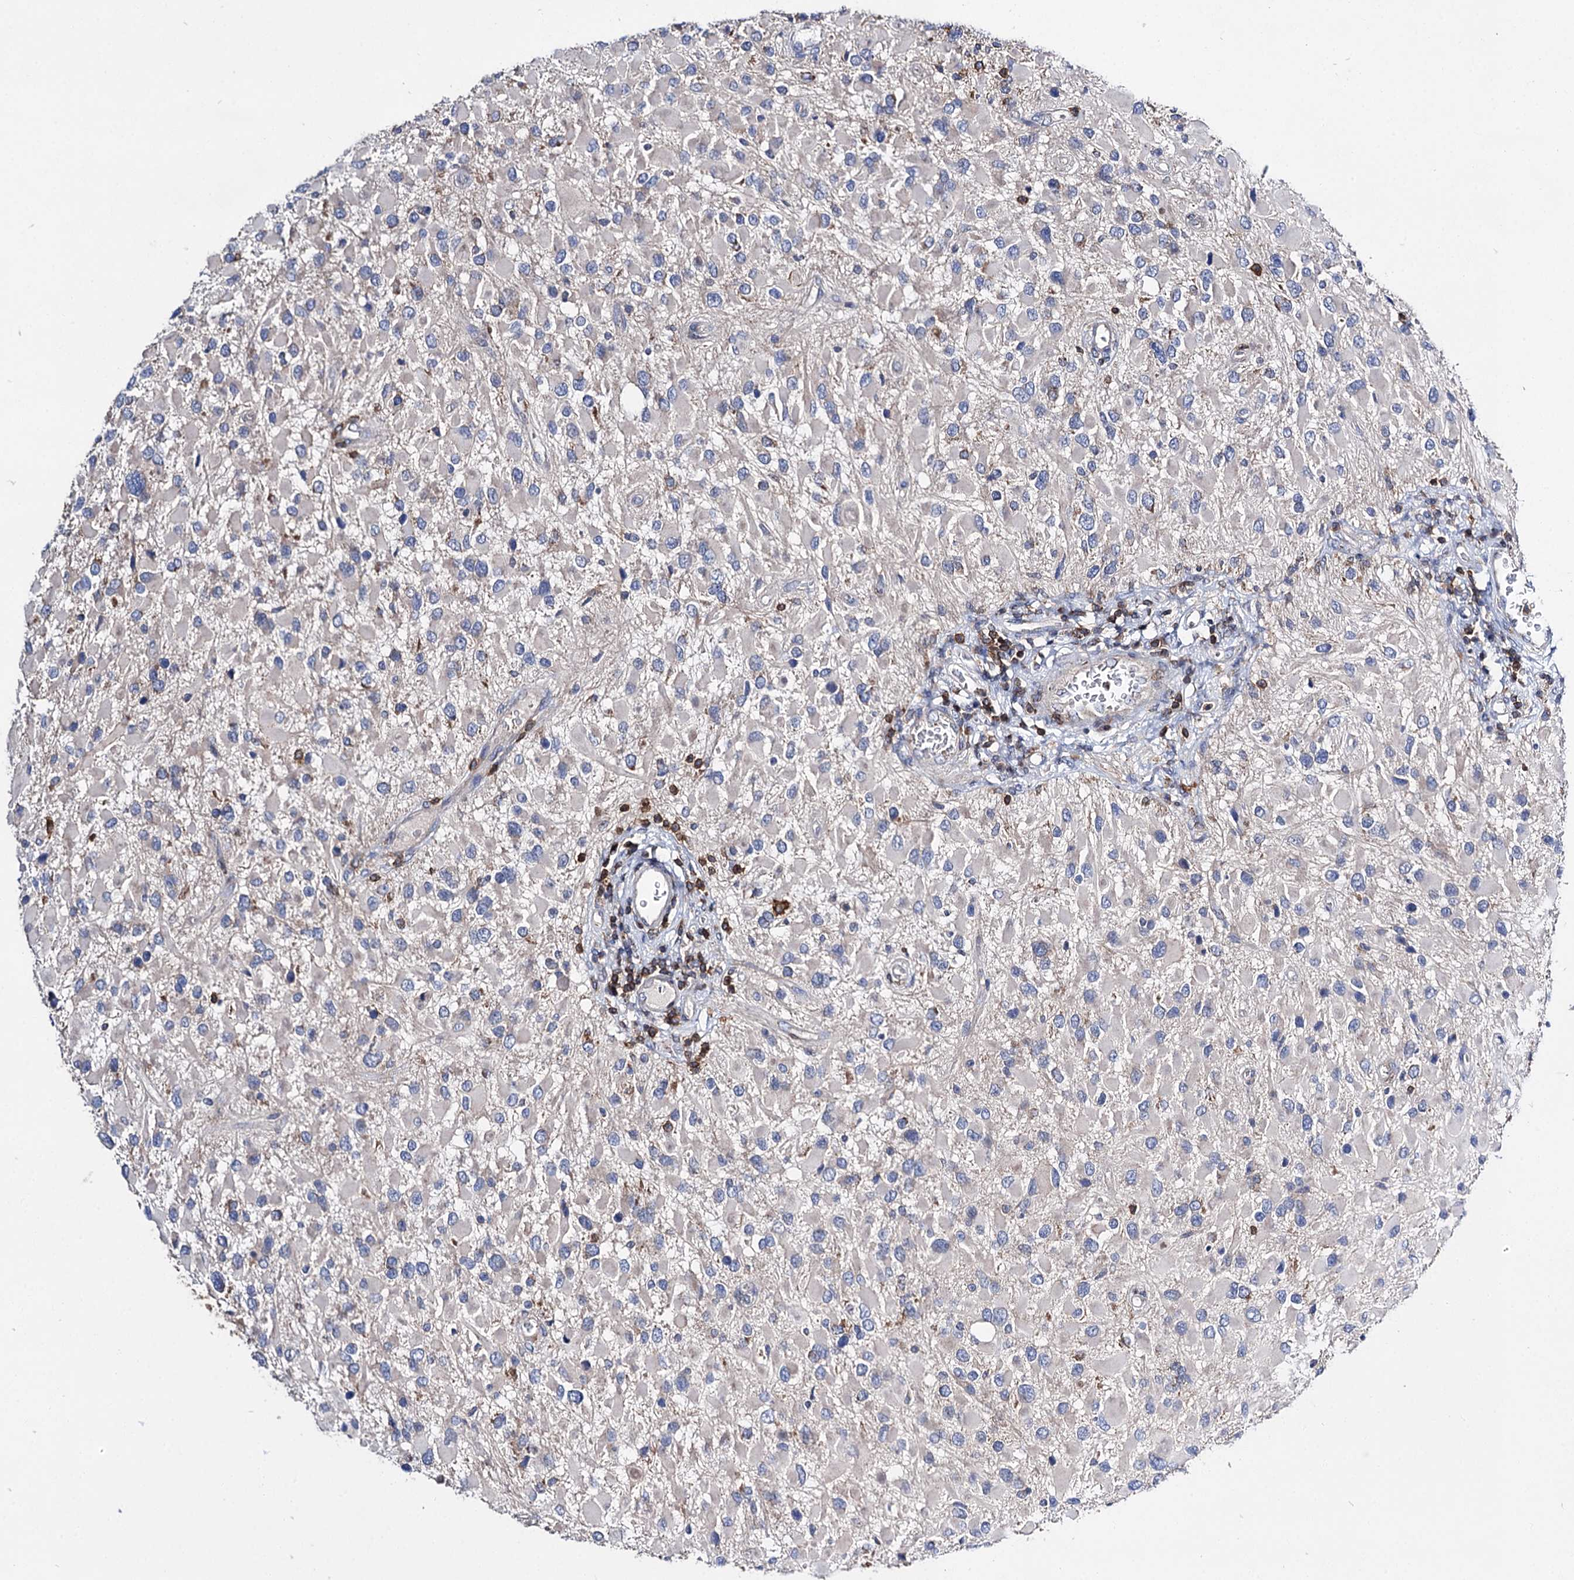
{"staining": {"intensity": "negative", "quantity": "none", "location": "none"}, "tissue": "glioma", "cell_type": "Tumor cells", "image_type": "cancer", "snomed": [{"axis": "morphology", "description": "Glioma, malignant, High grade"}, {"axis": "topography", "description": "Brain"}], "caption": "Tumor cells show no significant staining in glioma.", "gene": "UBASH3B", "patient": {"sex": "male", "age": 53}}